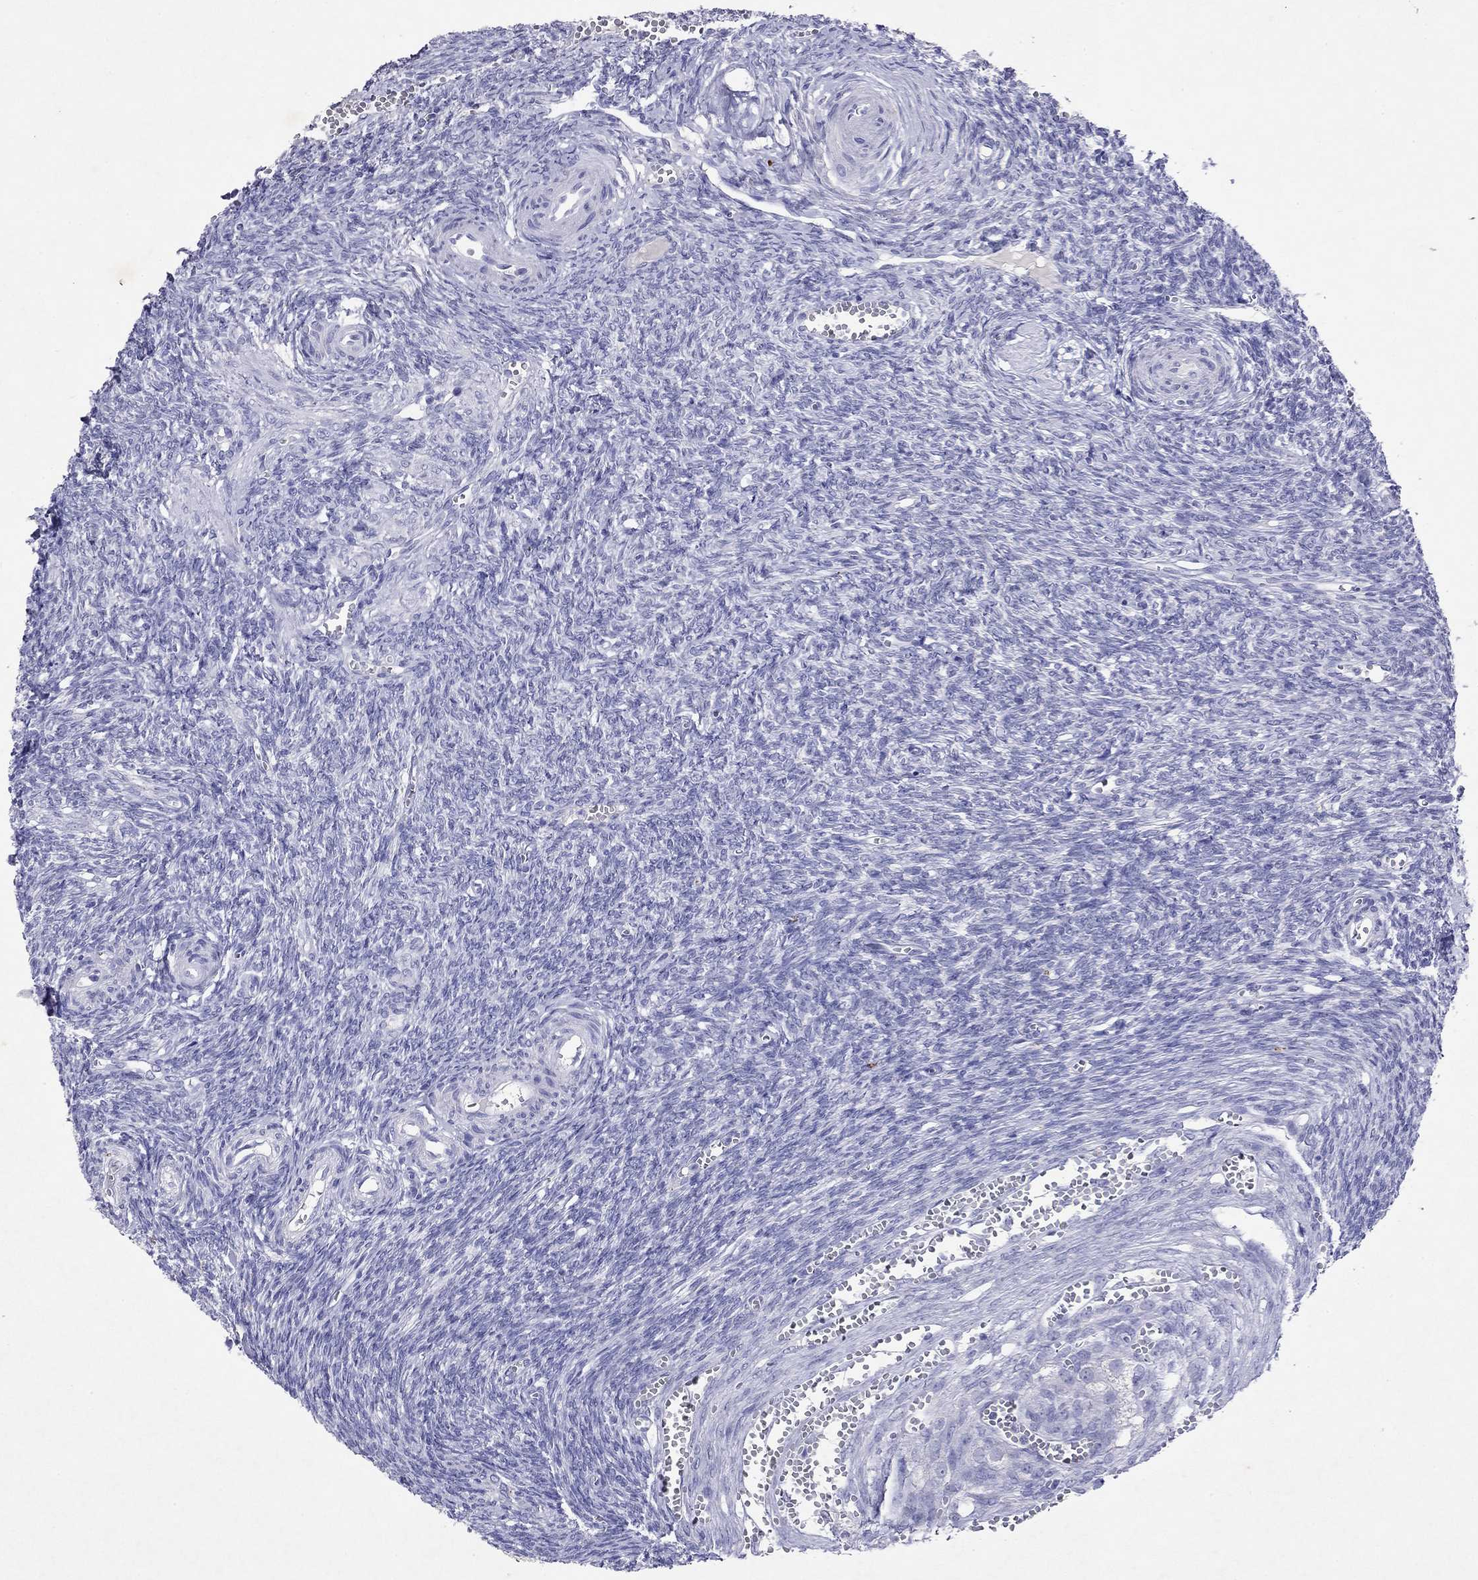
{"staining": {"intensity": "negative", "quantity": "none", "location": "none"}, "tissue": "ovary", "cell_type": "Follicle cells", "image_type": "normal", "snomed": [{"axis": "morphology", "description": "Normal tissue, NOS"}, {"axis": "topography", "description": "Ovary"}], "caption": "A photomicrograph of human ovary is negative for staining in follicle cells. (Stains: DAB IHC with hematoxylin counter stain, Microscopy: brightfield microscopy at high magnification).", "gene": "ARMC12", "patient": {"sex": "female", "age": 43}}